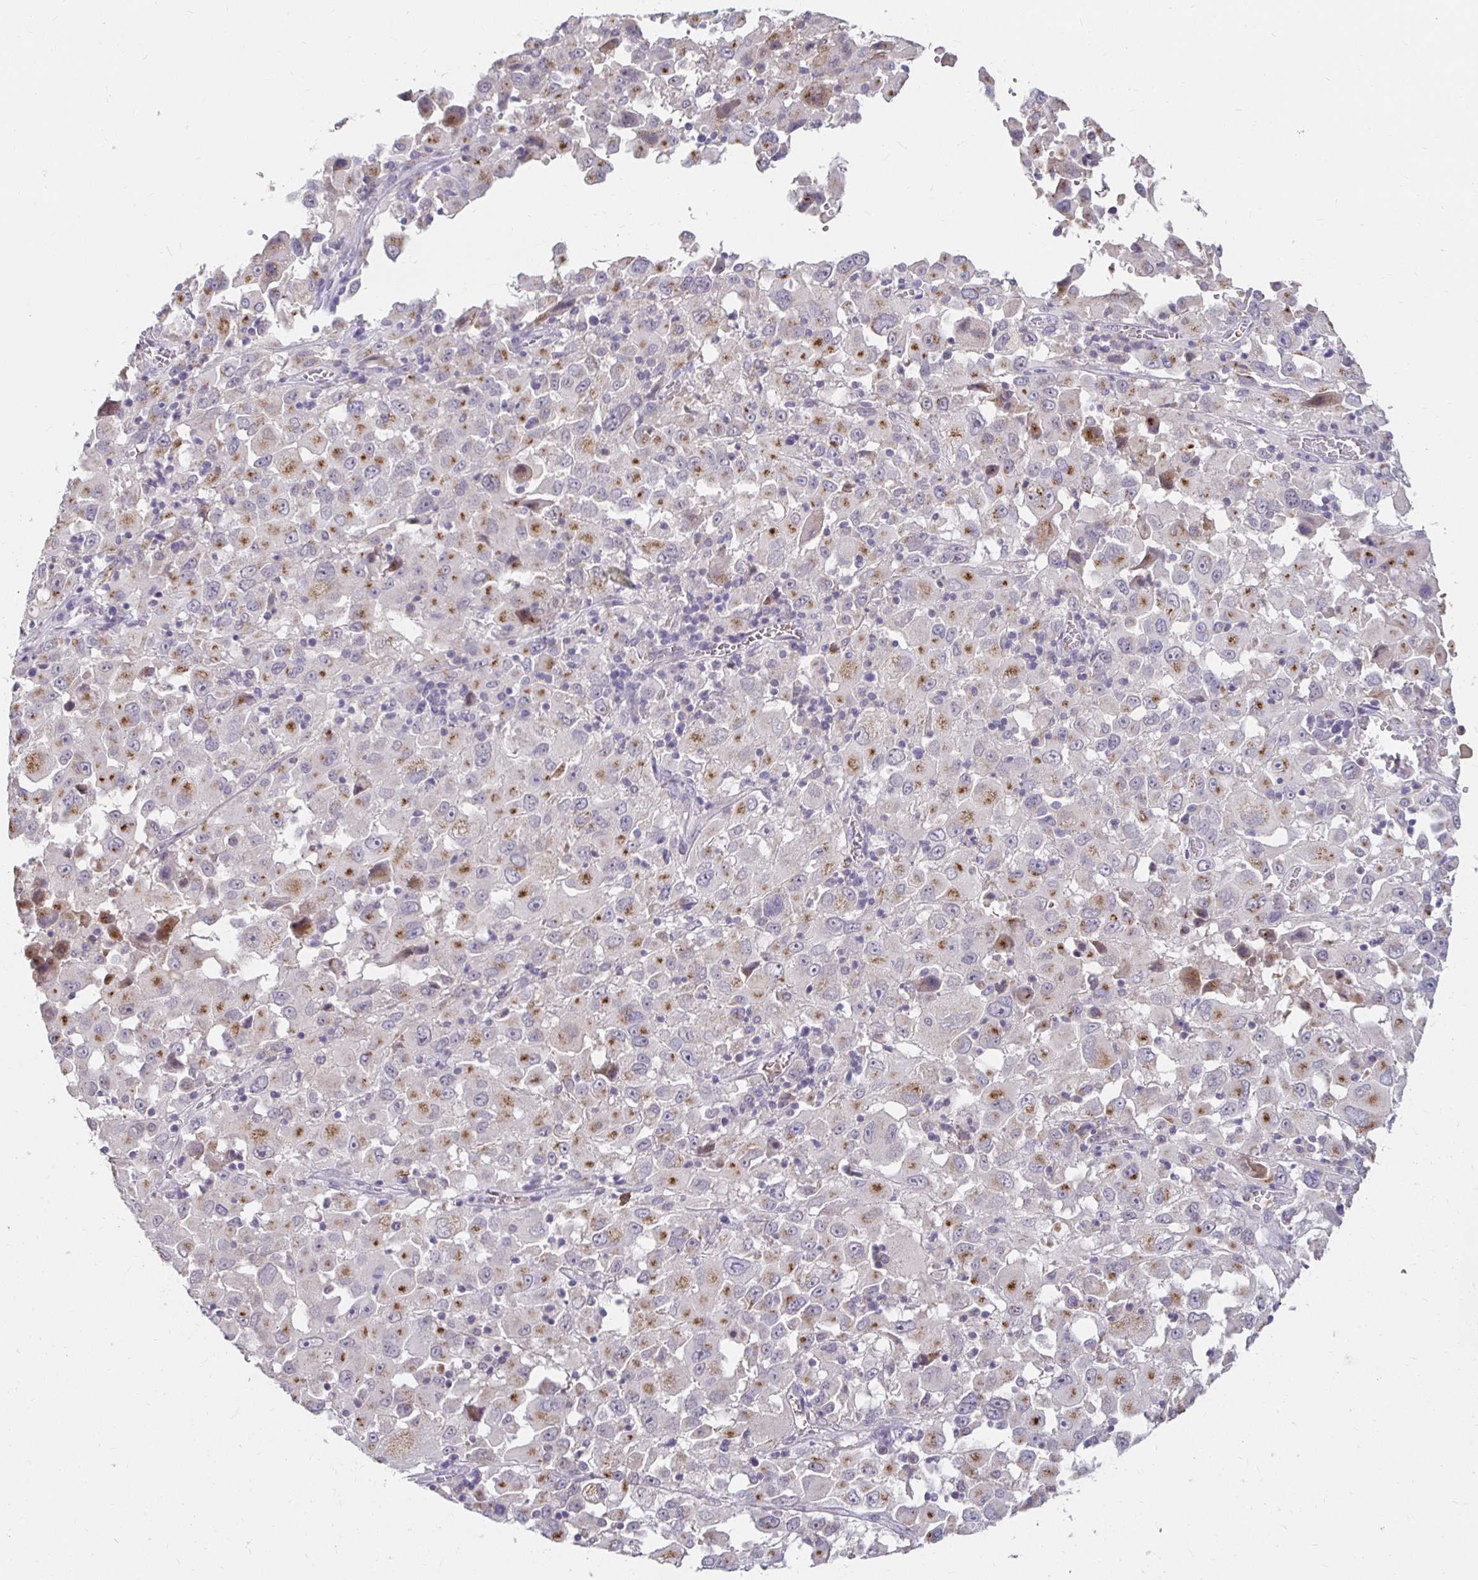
{"staining": {"intensity": "moderate", "quantity": "<25%", "location": "cytoplasmic/membranous"}, "tissue": "melanoma", "cell_type": "Tumor cells", "image_type": "cancer", "snomed": [{"axis": "morphology", "description": "Malignant melanoma, Metastatic site"}, {"axis": "topography", "description": "Soft tissue"}], "caption": "Protein expression analysis of melanoma displays moderate cytoplasmic/membranous positivity in approximately <25% of tumor cells.", "gene": "GK2", "patient": {"sex": "male", "age": 50}}